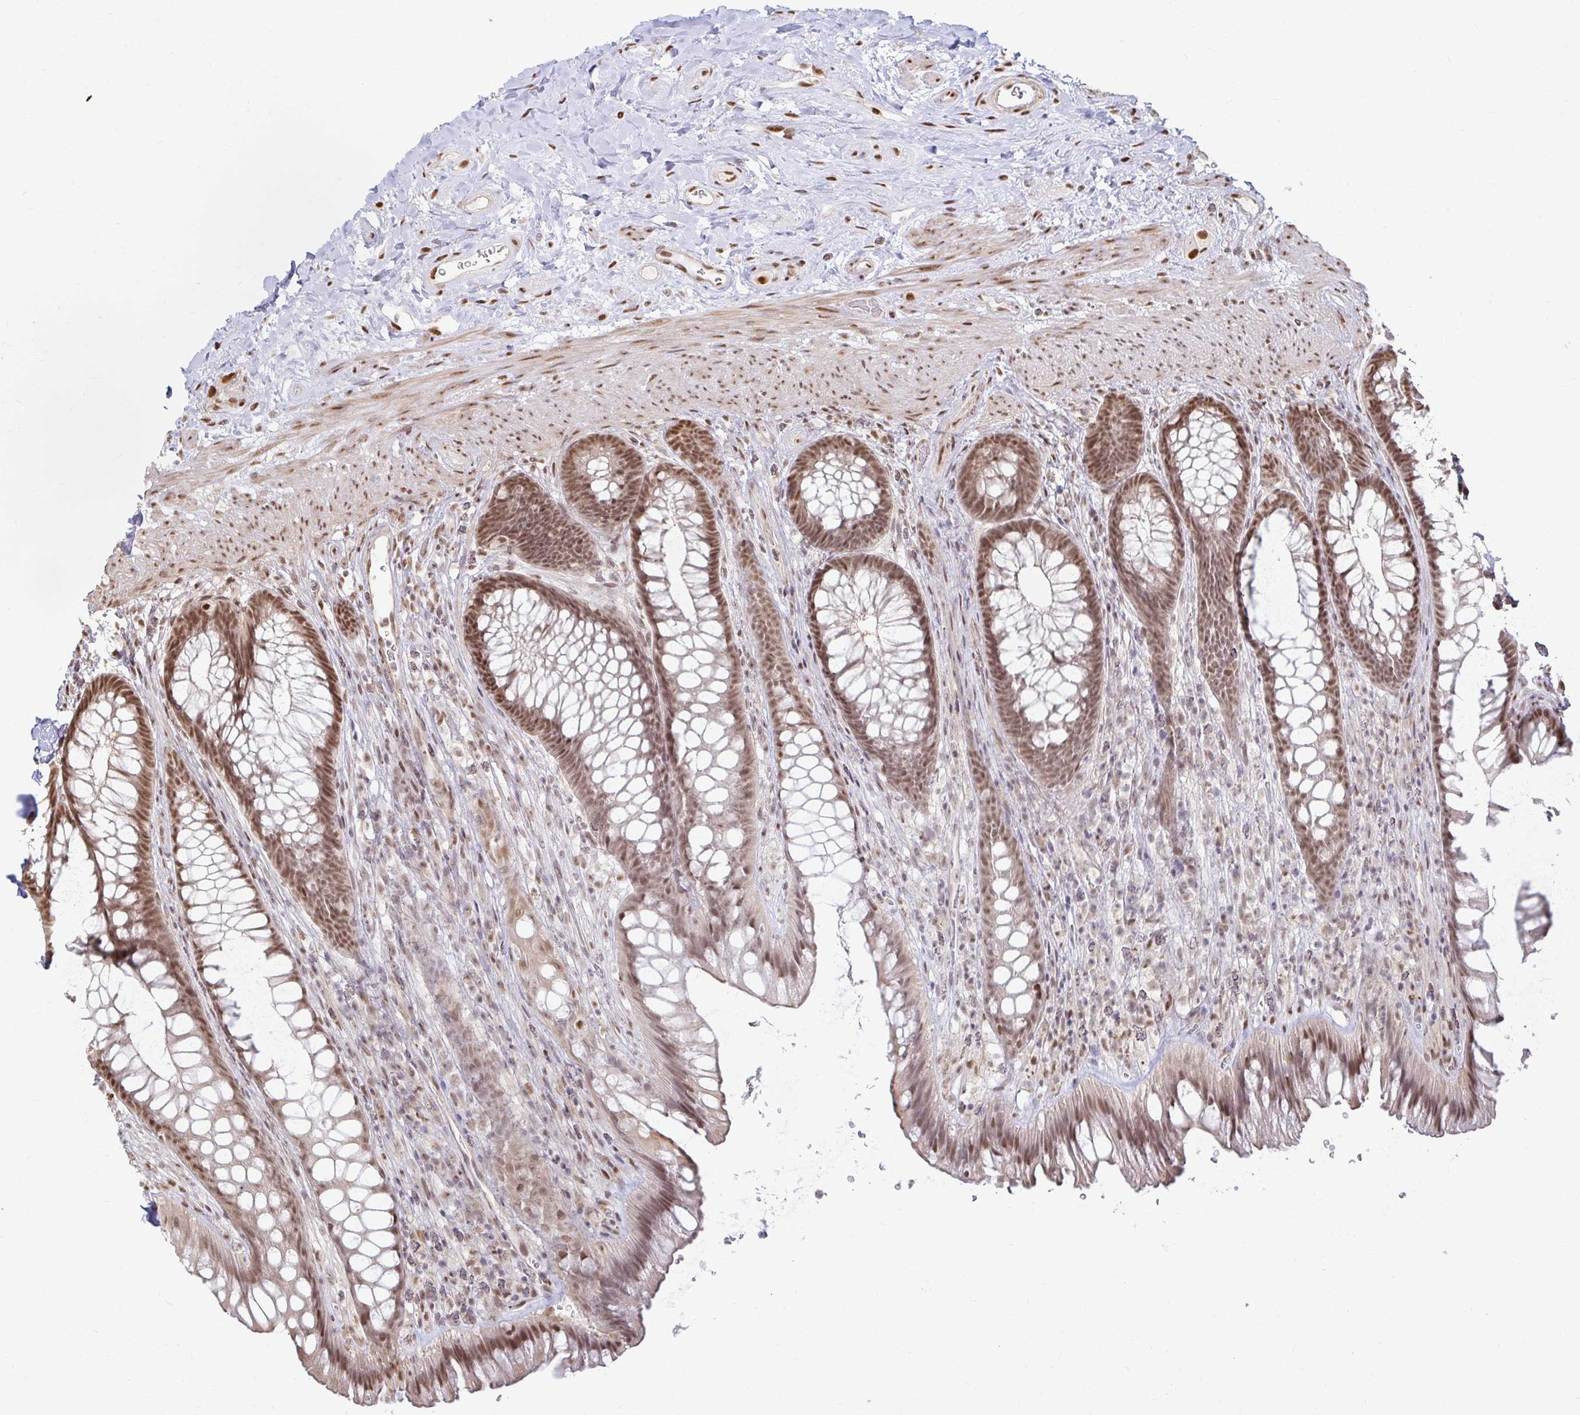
{"staining": {"intensity": "moderate", "quantity": ">75%", "location": "nuclear"}, "tissue": "rectum", "cell_type": "Glandular cells", "image_type": "normal", "snomed": [{"axis": "morphology", "description": "Normal tissue, NOS"}, {"axis": "topography", "description": "Rectum"}], "caption": "Unremarkable rectum displays moderate nuclear positivity in approximately >75% of glandular cells, visualized by immunohistochemistry. (Stains: DAB (3,3'-diaminobenzidine) in brown, nuclei in blue, Microscopy: brightfield microscopy at high magnification).", "gene": "HNRNPU", "patient": {"sex": "male", "age": 53}}